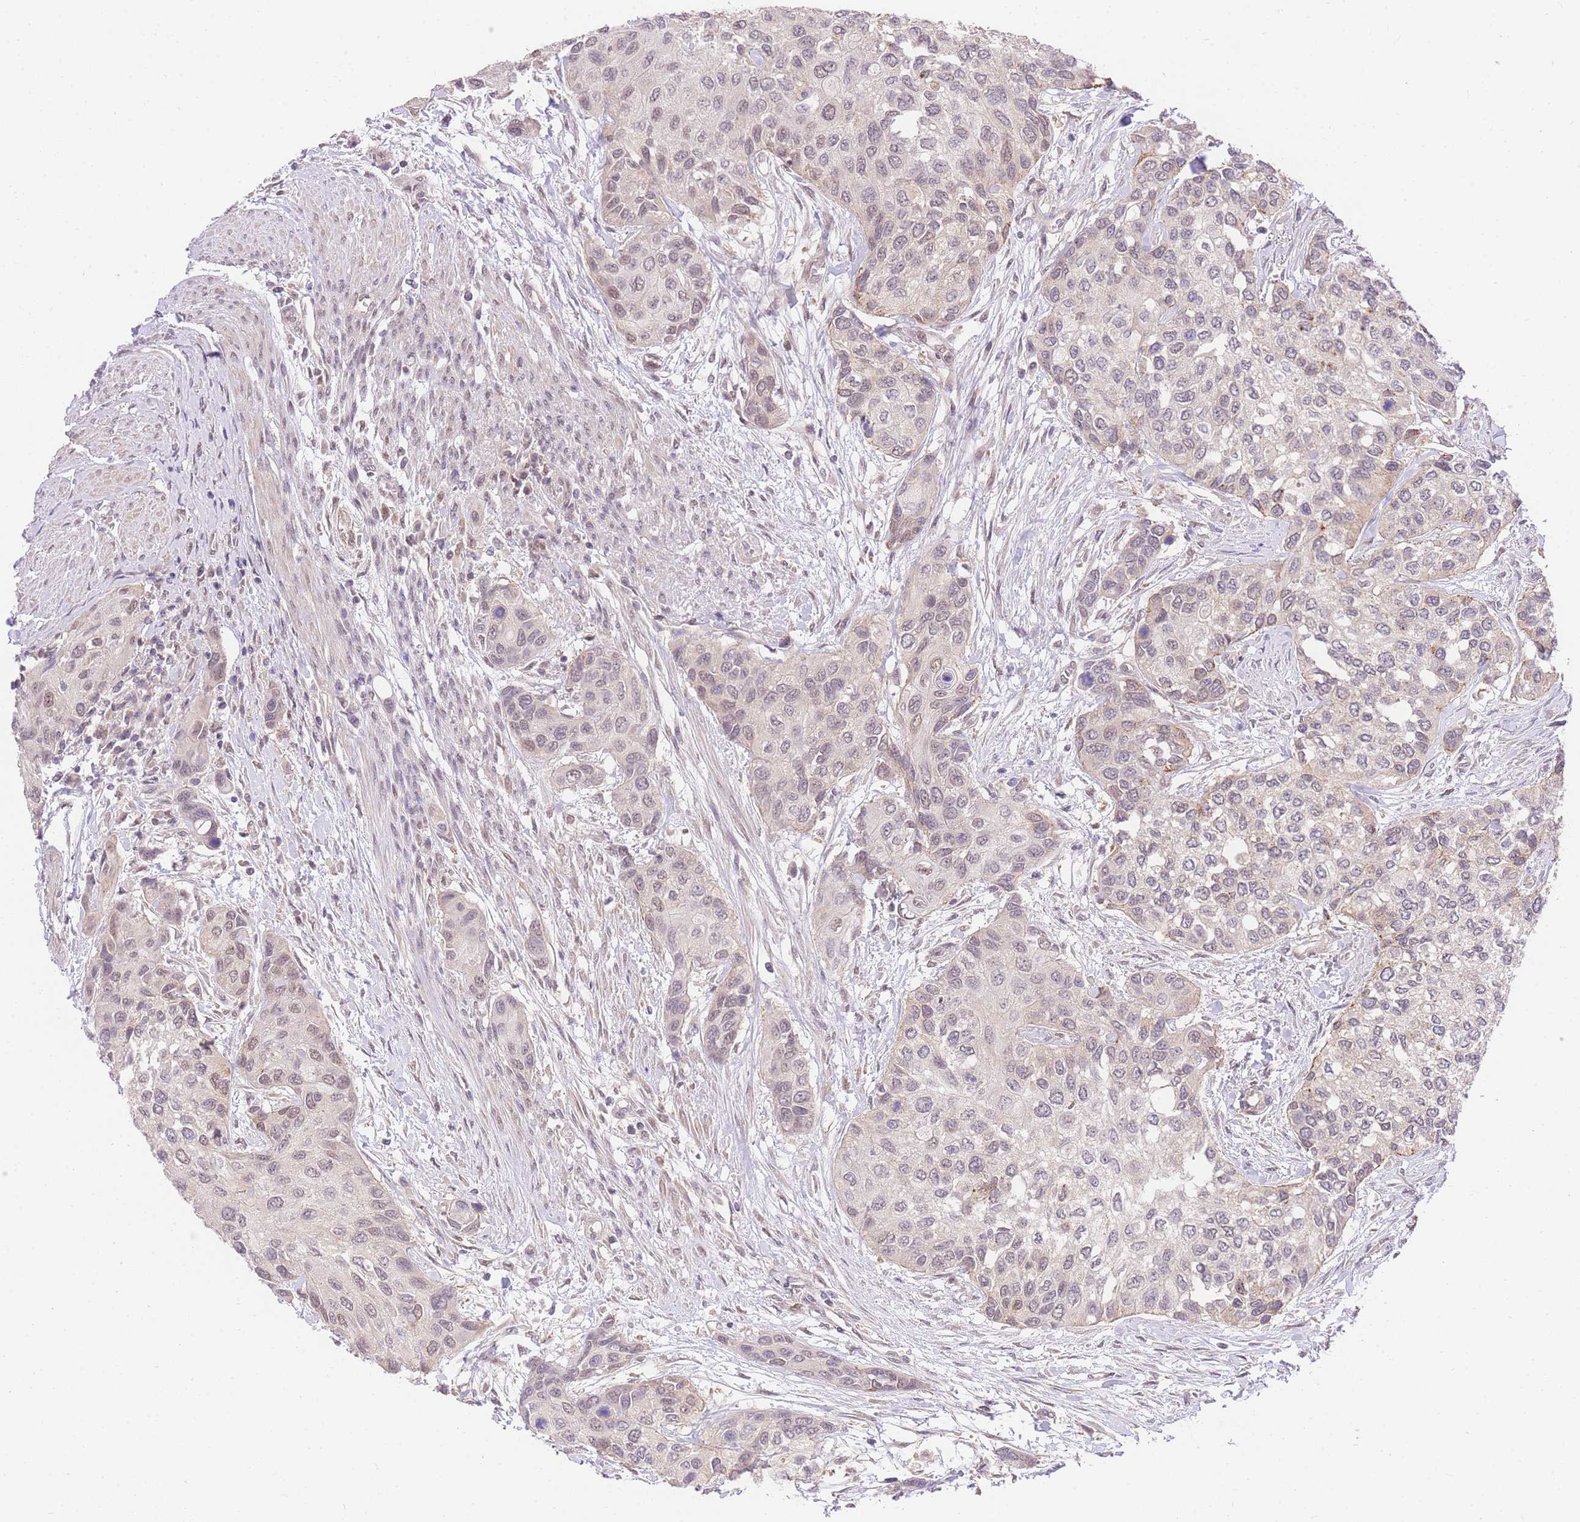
{"staining": {"intensity": "moderate", "quantity": "<25%", "location": "nuclear"}, "tissue": "urothelial cancer", "cell_type": "Tumor cells", "image_type": "cancer", "snomed": [{"axis": "morphology", "description": "Normal tissue, NOS"}, {"axis": "morphology", "description": "Urothelial carcinoma, High grade"}, {"axis": "topography", "description": "Vascular tissue"}, {"axis": "topography", "description": "Urinary bladder"}], "caption": "This photomicrograph reveals immunohistochemistry (IHC) staining of human urothelial cancer, with low moderate nuclear staining in approximately <25% of tumor cells.", "gene": "UBXN7", "patient": {"sex": "female", "age": 56}}